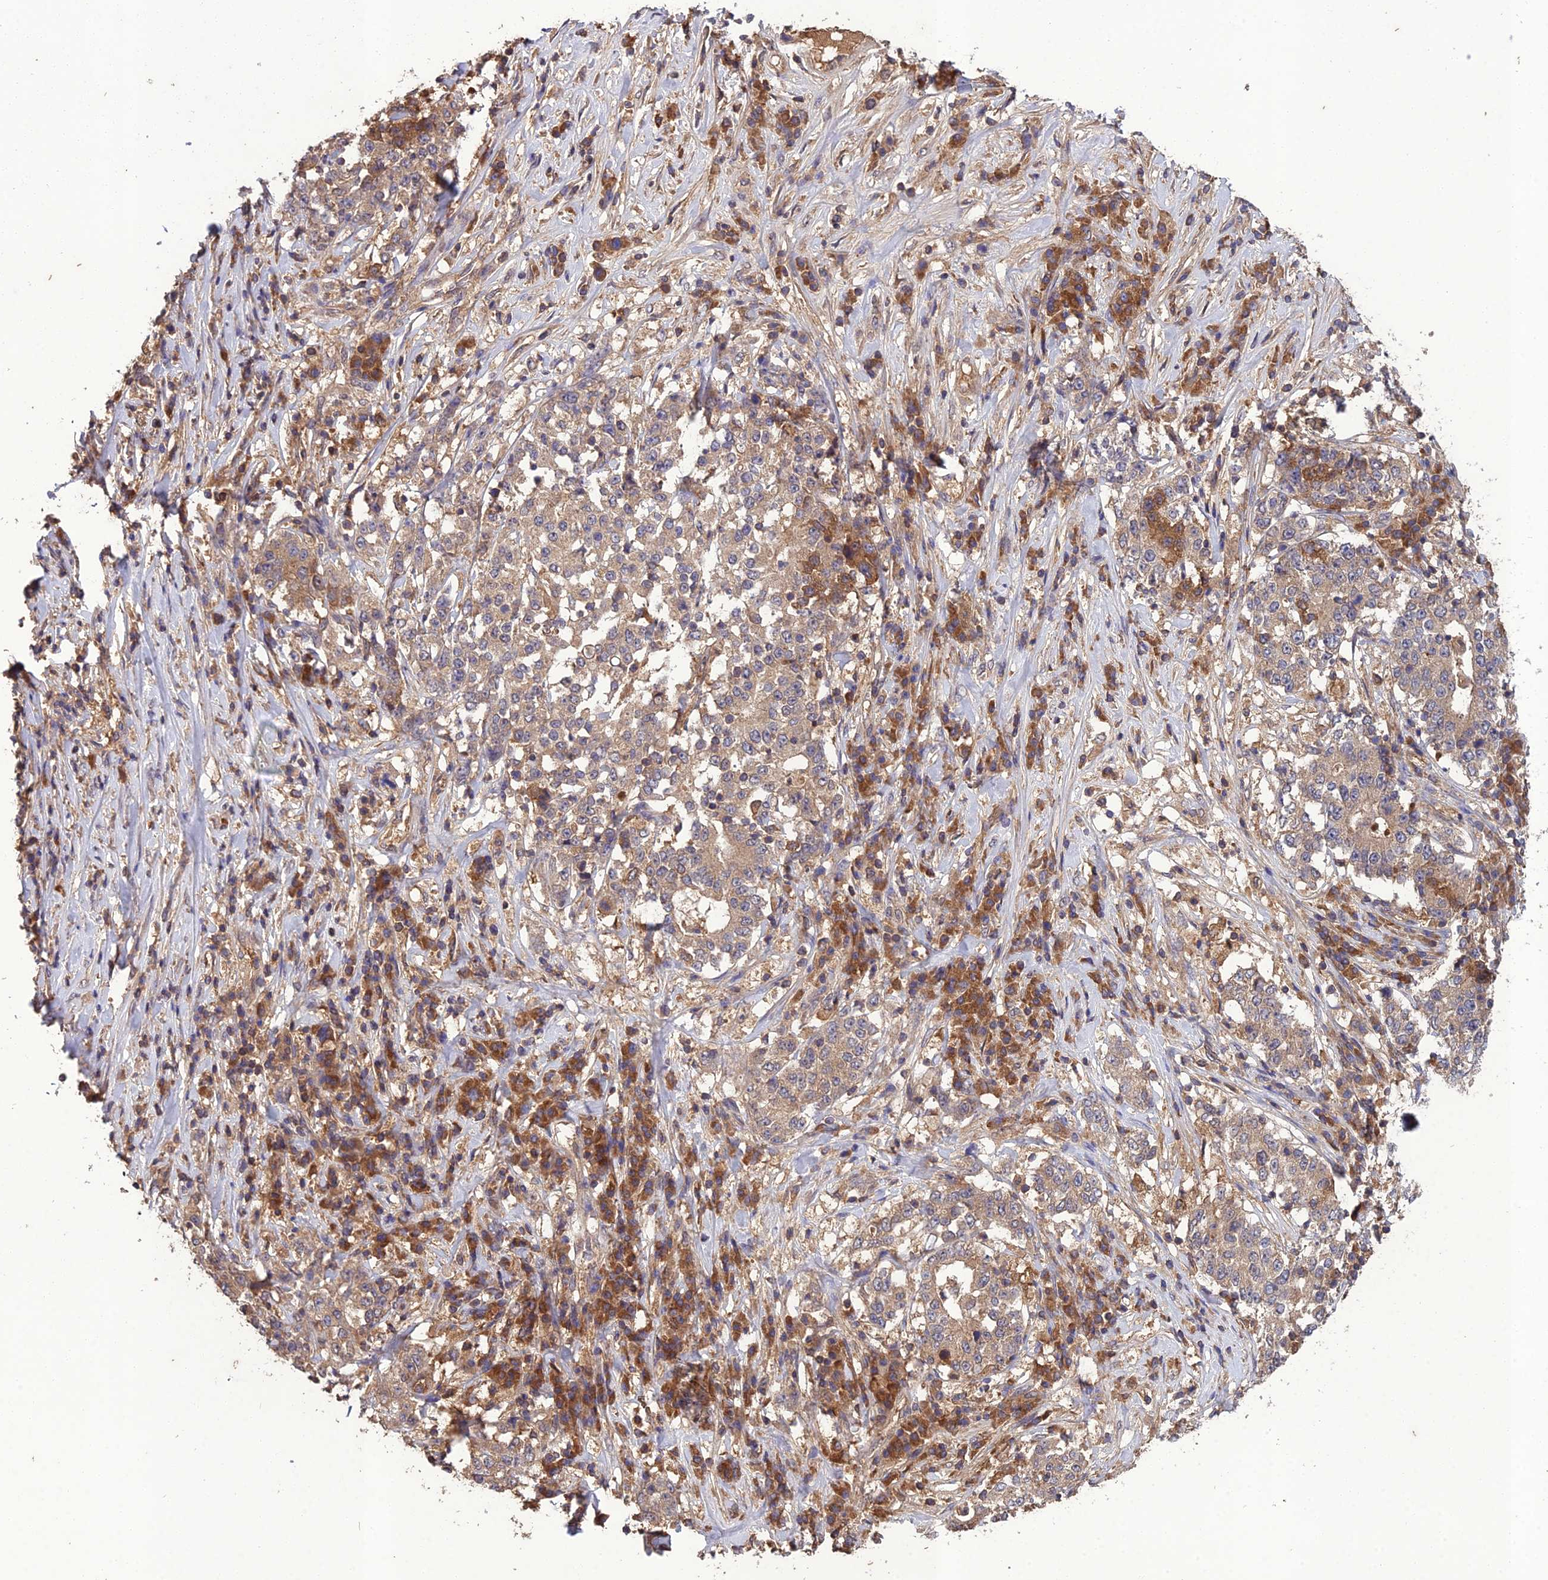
{"staining": {"intensity": "weak", "quantity": "25%-75%", "location": "cytoplasmic/membranous"}, "tissue": "stomach cancer", "cell_type": "Tumor cells", "image_type": "cancer", "snomed": [{"axis": "morphology", "description": "Adenocarcinoma, NOS"}, {"axis": "topography", "description": "Stomach"}], "caption": "An IHC photomicrograph of neoplastic tissue is shown. Protein staining in brown highlights weak cytoplasmic/membranous positivity in stomach adenocarcinoma within tumor cells.", "gene": "TMEM258", "patient": {"sex": "male", "age": 59}}